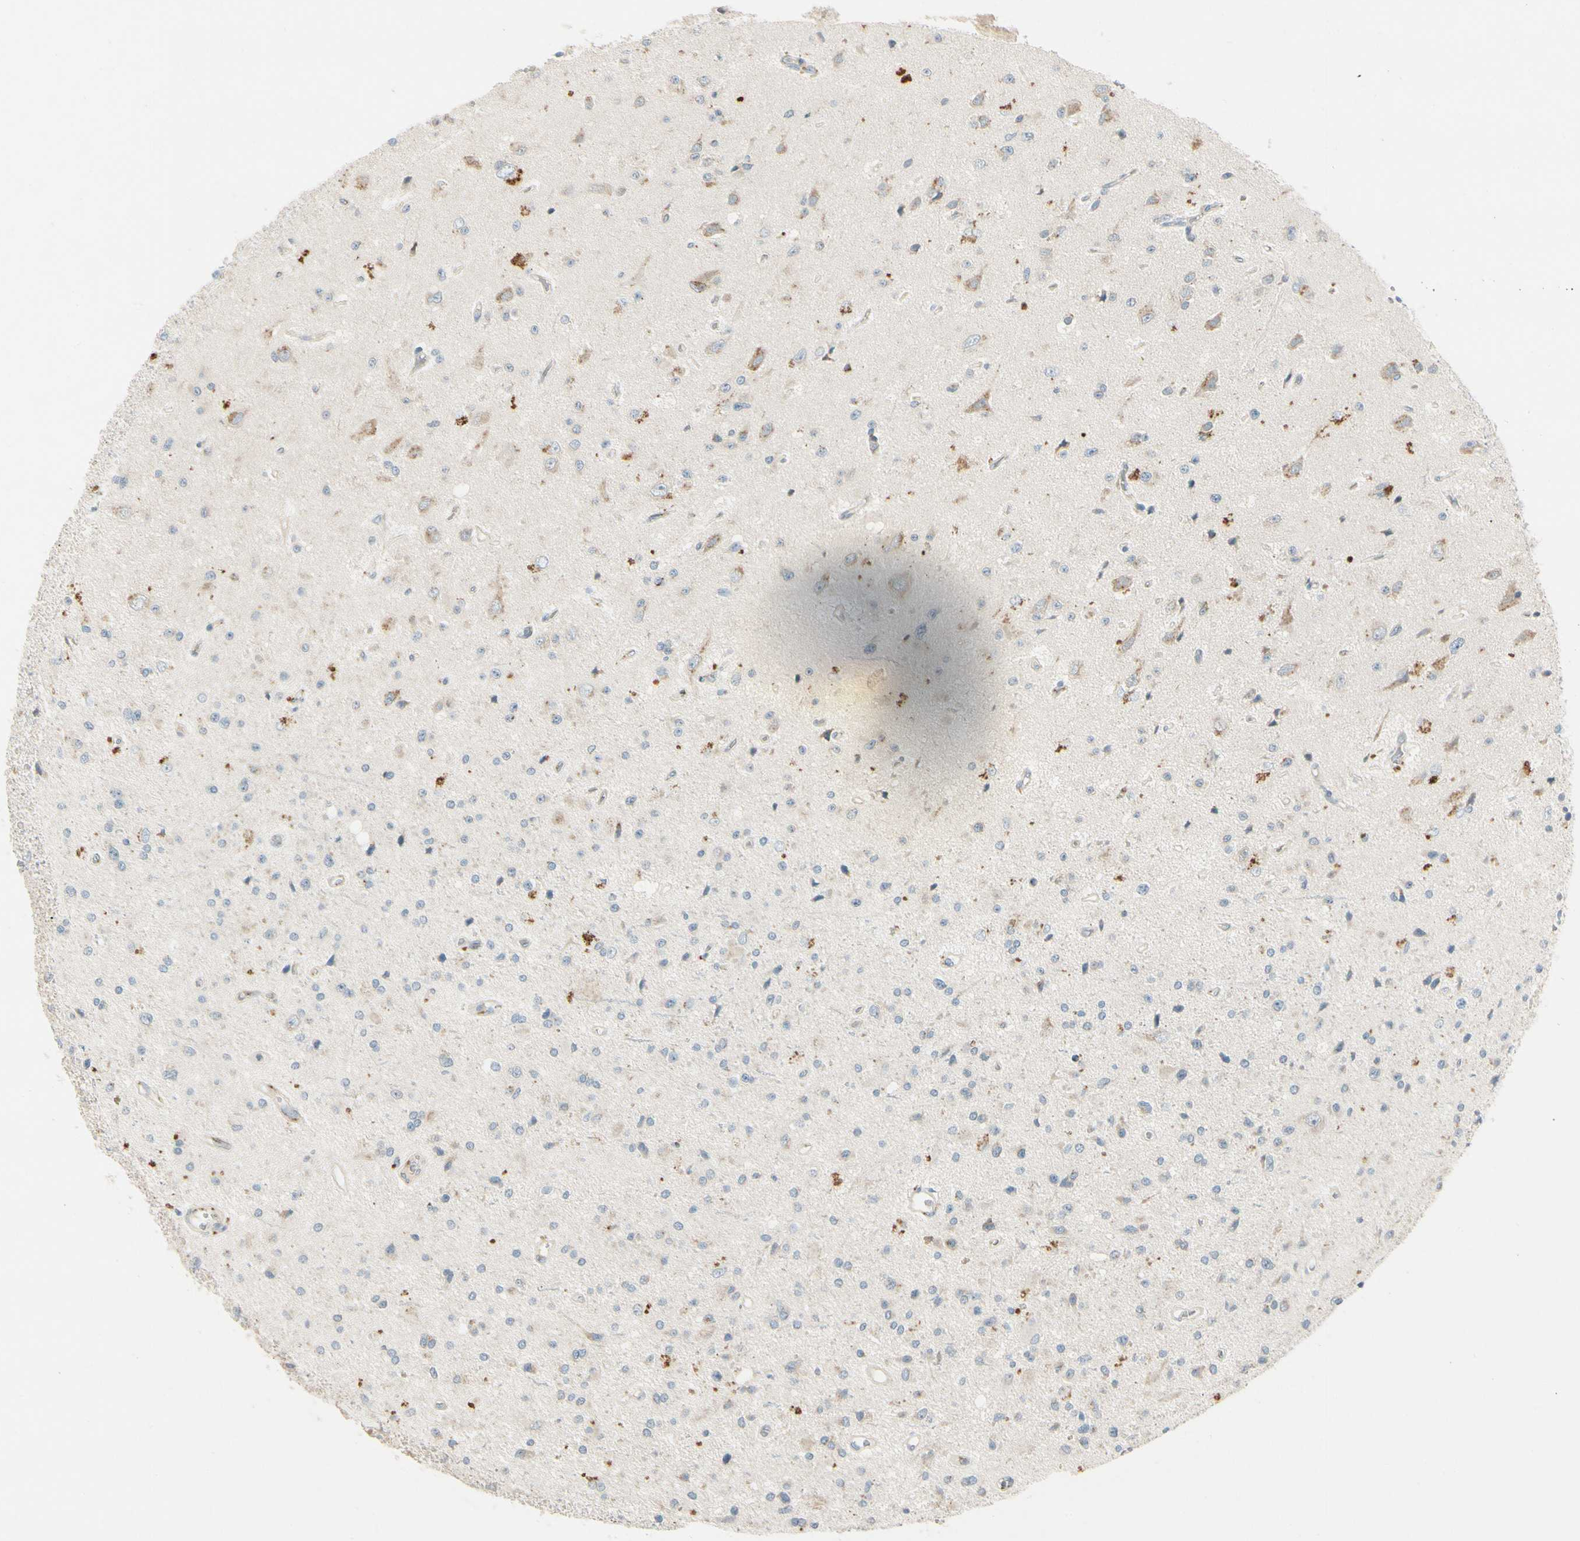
{"staining": {"intensity": "weak", "quantity": "<25%", "location": "cytoplasmic/membranous"}, "tissue": "glioma", "cell_type": "Tumor cells", "image_type": "cancer", "snomed": [{"axis": "morphology", "description": "Glioma, malignant, Low grade"}, {"axis": "topography", "description": "Brain"}], "caption": "The photomicrograph displays no significant staining in tumor cells of malignant glioma (low-grade).", "gene": "MANSC1", "patient": {"sex": "male", "age": 58}}